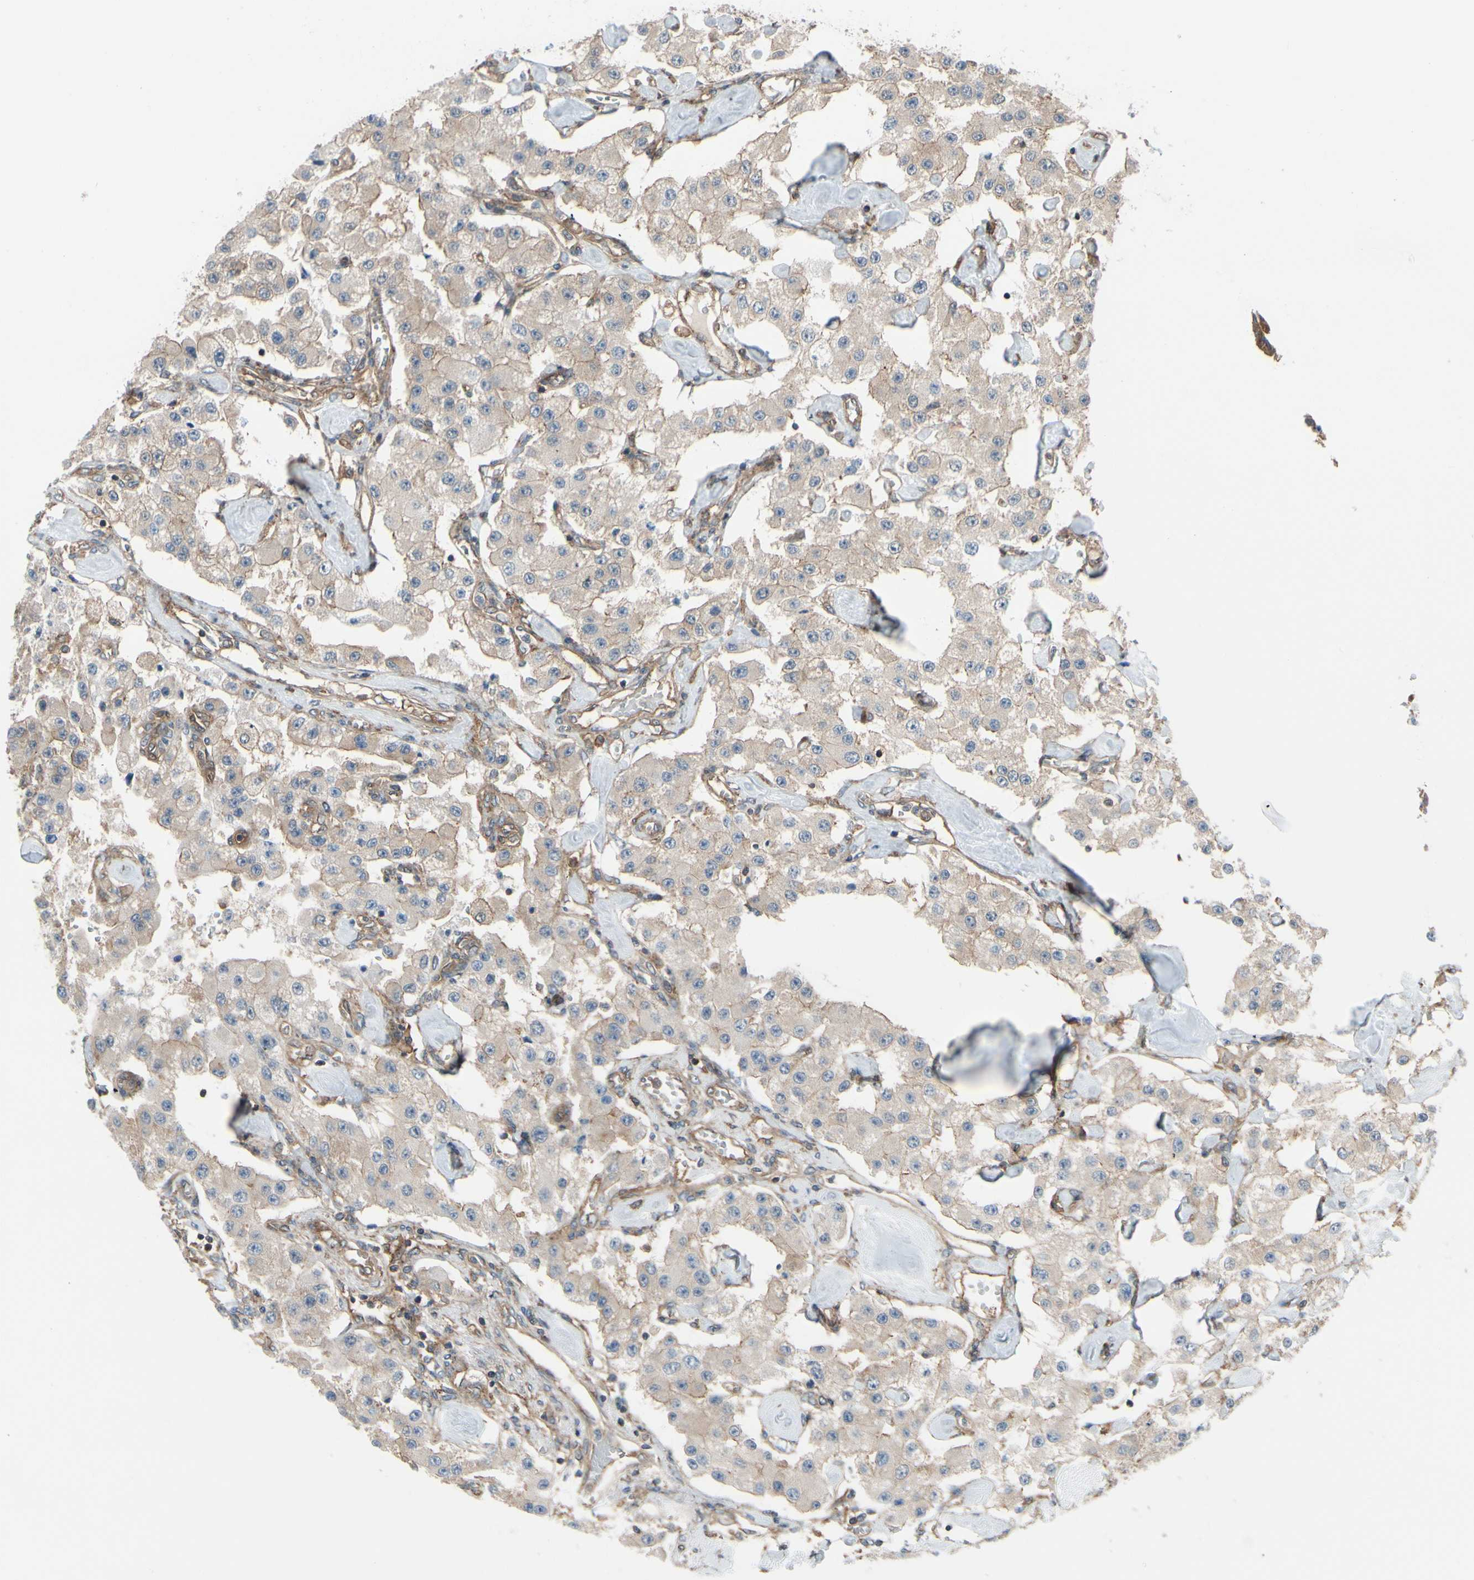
{"staining": {"intensity": "weak", "quantity": "25%-75%", "location": "cytoplasmic/membranous"}, "tissue": "carcinoid", "cell_type": "Tumor cells", "image_type": "cancer", "snomed": [{"axis": "morphology", "description": "Carcinoid, malignant, NOS"}, {"axis": "topography", "description": "Pancreas"}], "caption": "DAB (3,3'-diaminobenzidine) immunohistochemical staining of carcinoid exhibits weak cytoplasmic/membranous protein positivity in about 25%-75% of tumor cells.", "gene": "EPS15", "patient": {"sex": "male", "age": 41}}